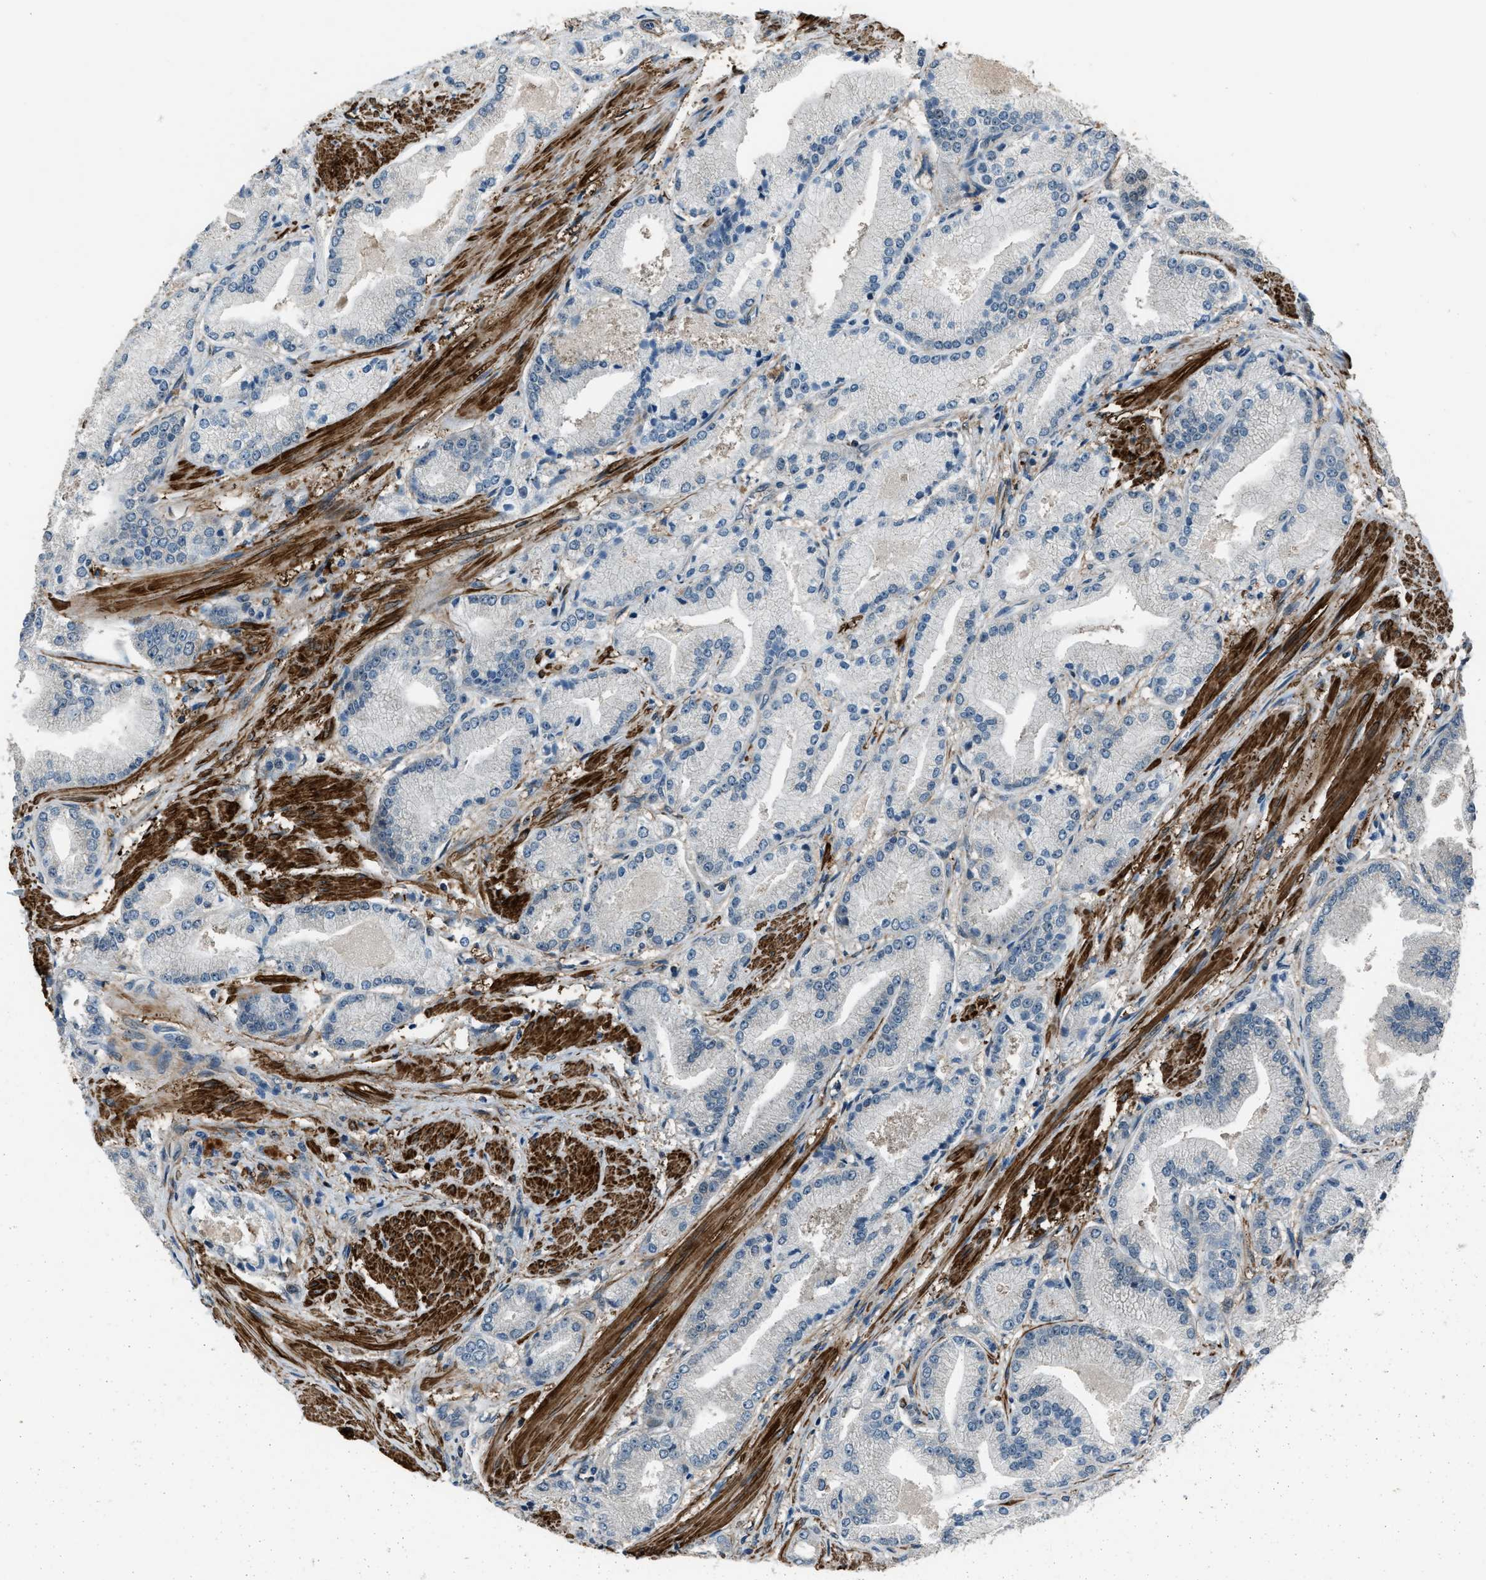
{"staining": {"intensity": "negative", "quantity": "none", "location": "none"}, "tissue": "prostate cancer", "cell_type": "Tumor cells", "image_type": "cancer", "snomed": [{"axis": "morphology", "description": "Adenocarcinoma, High grade"}, {"axis": "topography", "description": "Prostate"}], "caption": "Immunohistochemistry histopathology image of human prostate adenocarcinoma (high-grade) stained for a protein (brown), which shows no positivity in tumor cells.", "gene": "NUDCD3", "patient": {"sex": "male", "age": 50}}